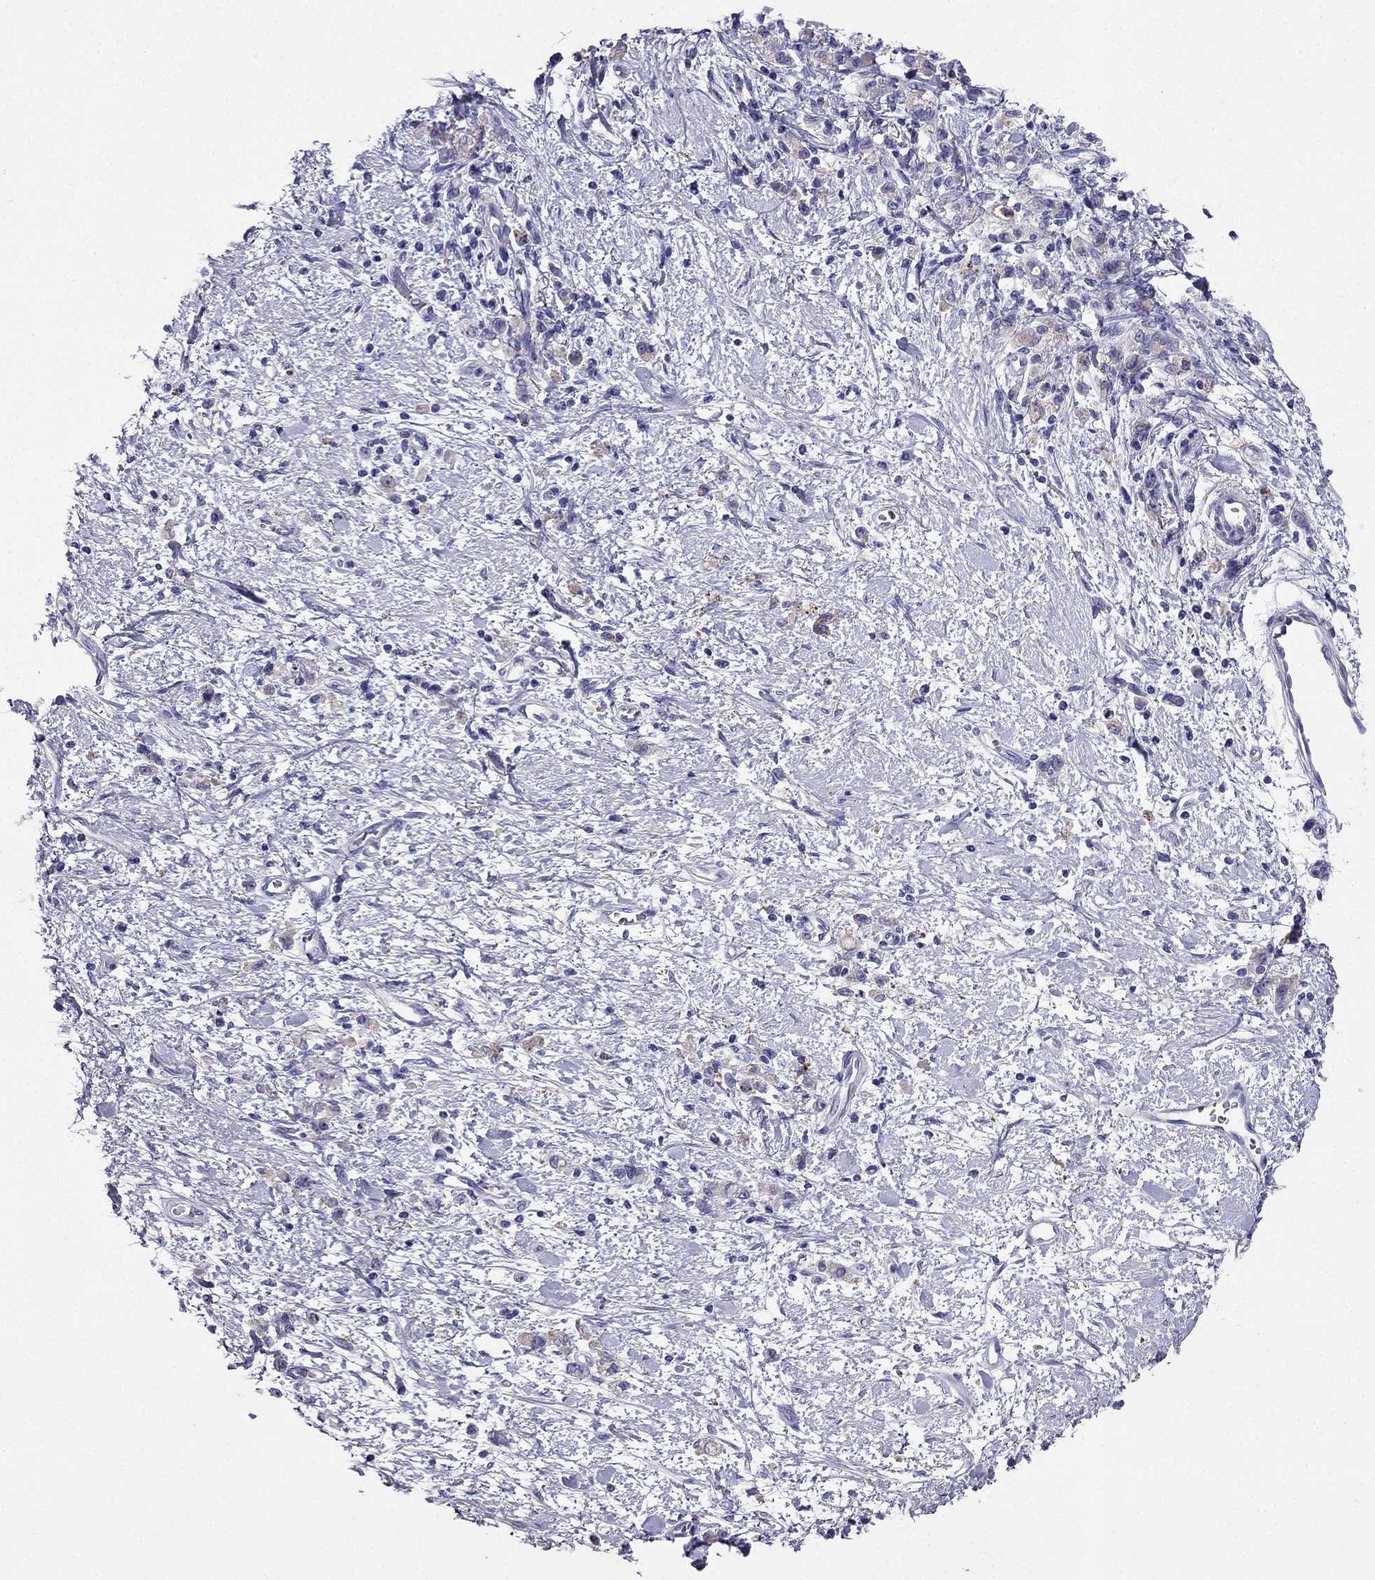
{"staining": {"intensity": "negative", "quantity": "none", "location": "none"}, "tissue": "stomach cancer", "cell_type": "Tumor cells", "image_type": "cancer", "snomed": [{"axis": "morphology", "description": "Adenocarcinoma, NOS"}, {"axis": "topography", "description": "Stomach"}], "caption": "DAB immunohistochemical staining of human stomach cancer (adenocarcinoma) shows no significant positivity in tumor cells.", "gene": "PTH", "patient": {"sex": "male", "age": 77}}